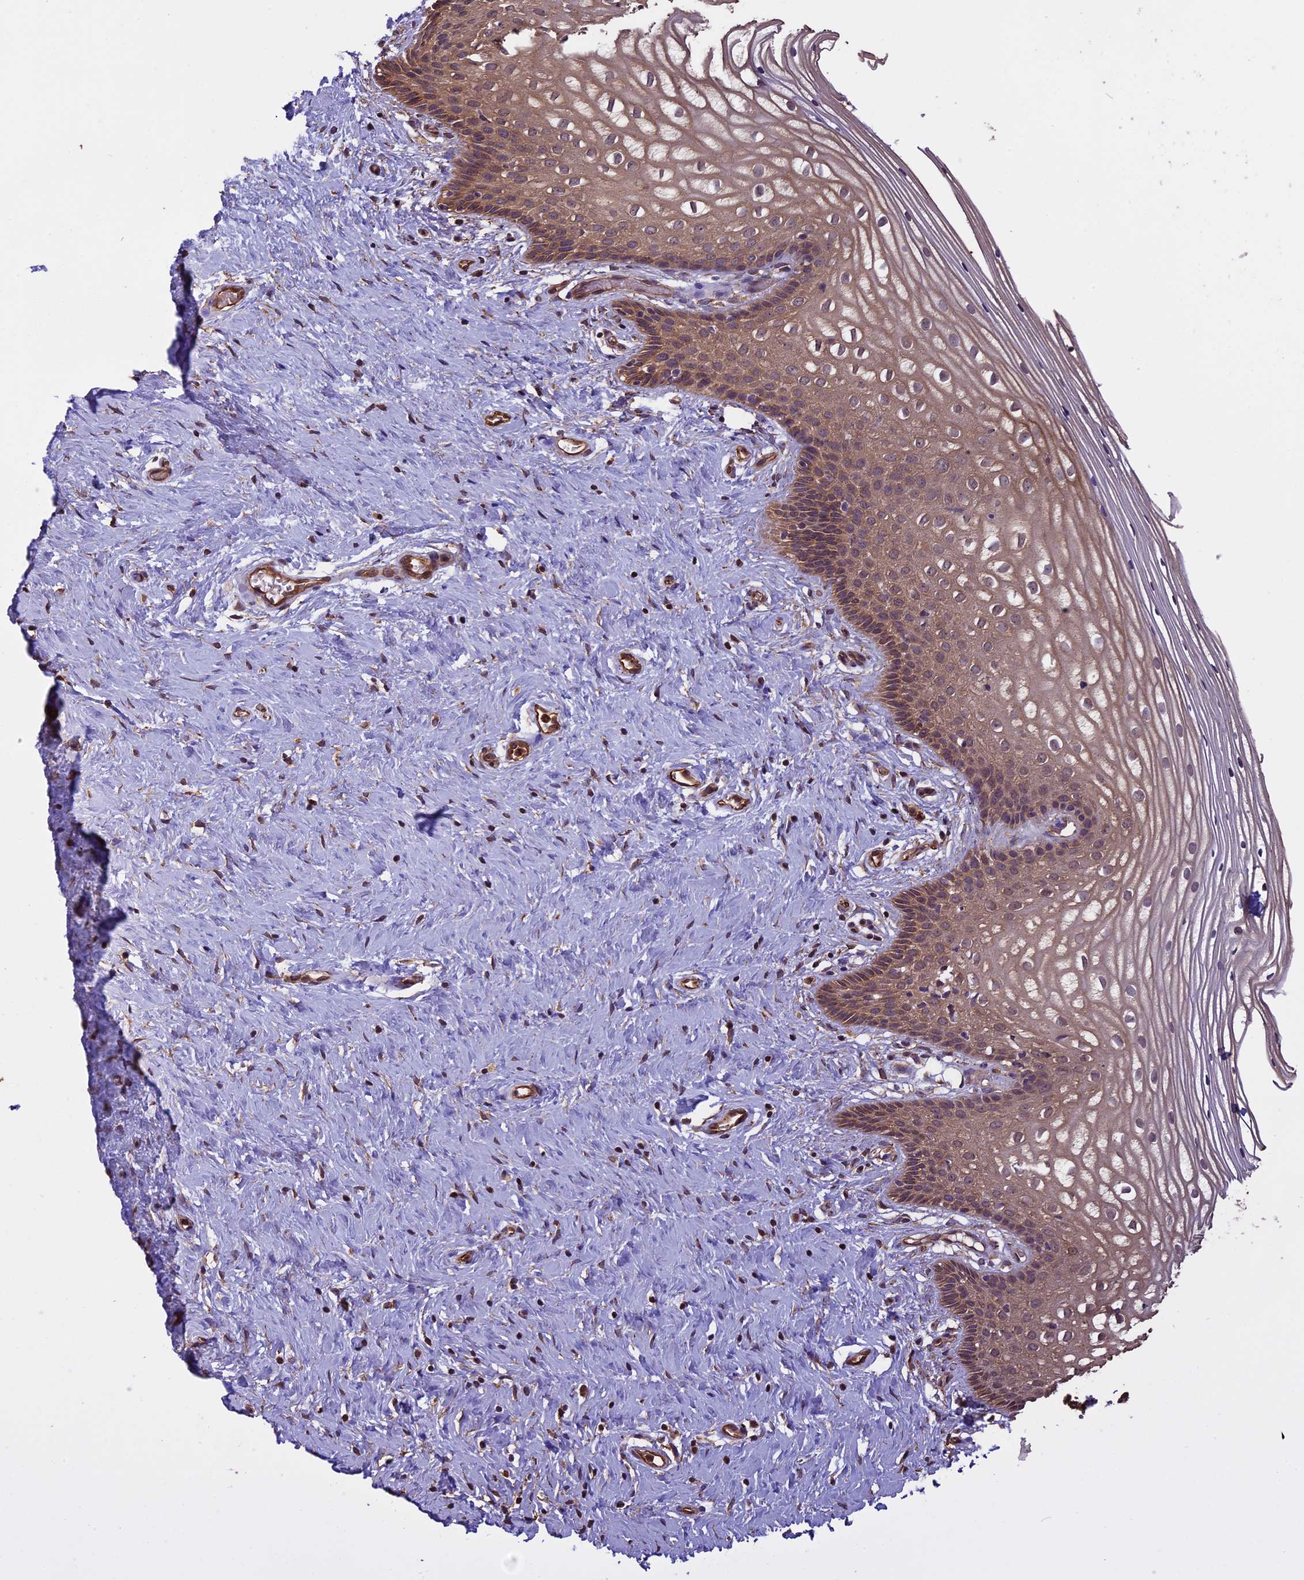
{"staining": {"intensity": "strong", "quantity": ">75%", "location": "cytoplasmic/membranous"}, "tissue": "cervix", "cell_type": "Glandular cells", "image_type": "normal", "snomed": [{"axis": "morphology", "description": "Normal tissue, NOS"}, {"axis": "topography", "description": "Cervix"}], "caption": "Immunohistochemistry photomicrograph of normal human cervix stained for a protein (brown), which exhibits high levels of strong cytoplasmic/membranous expression in about >75% of glandular cells.", "gene": "CHMP2A", "patient": {"sex": "female", "age": 33}}